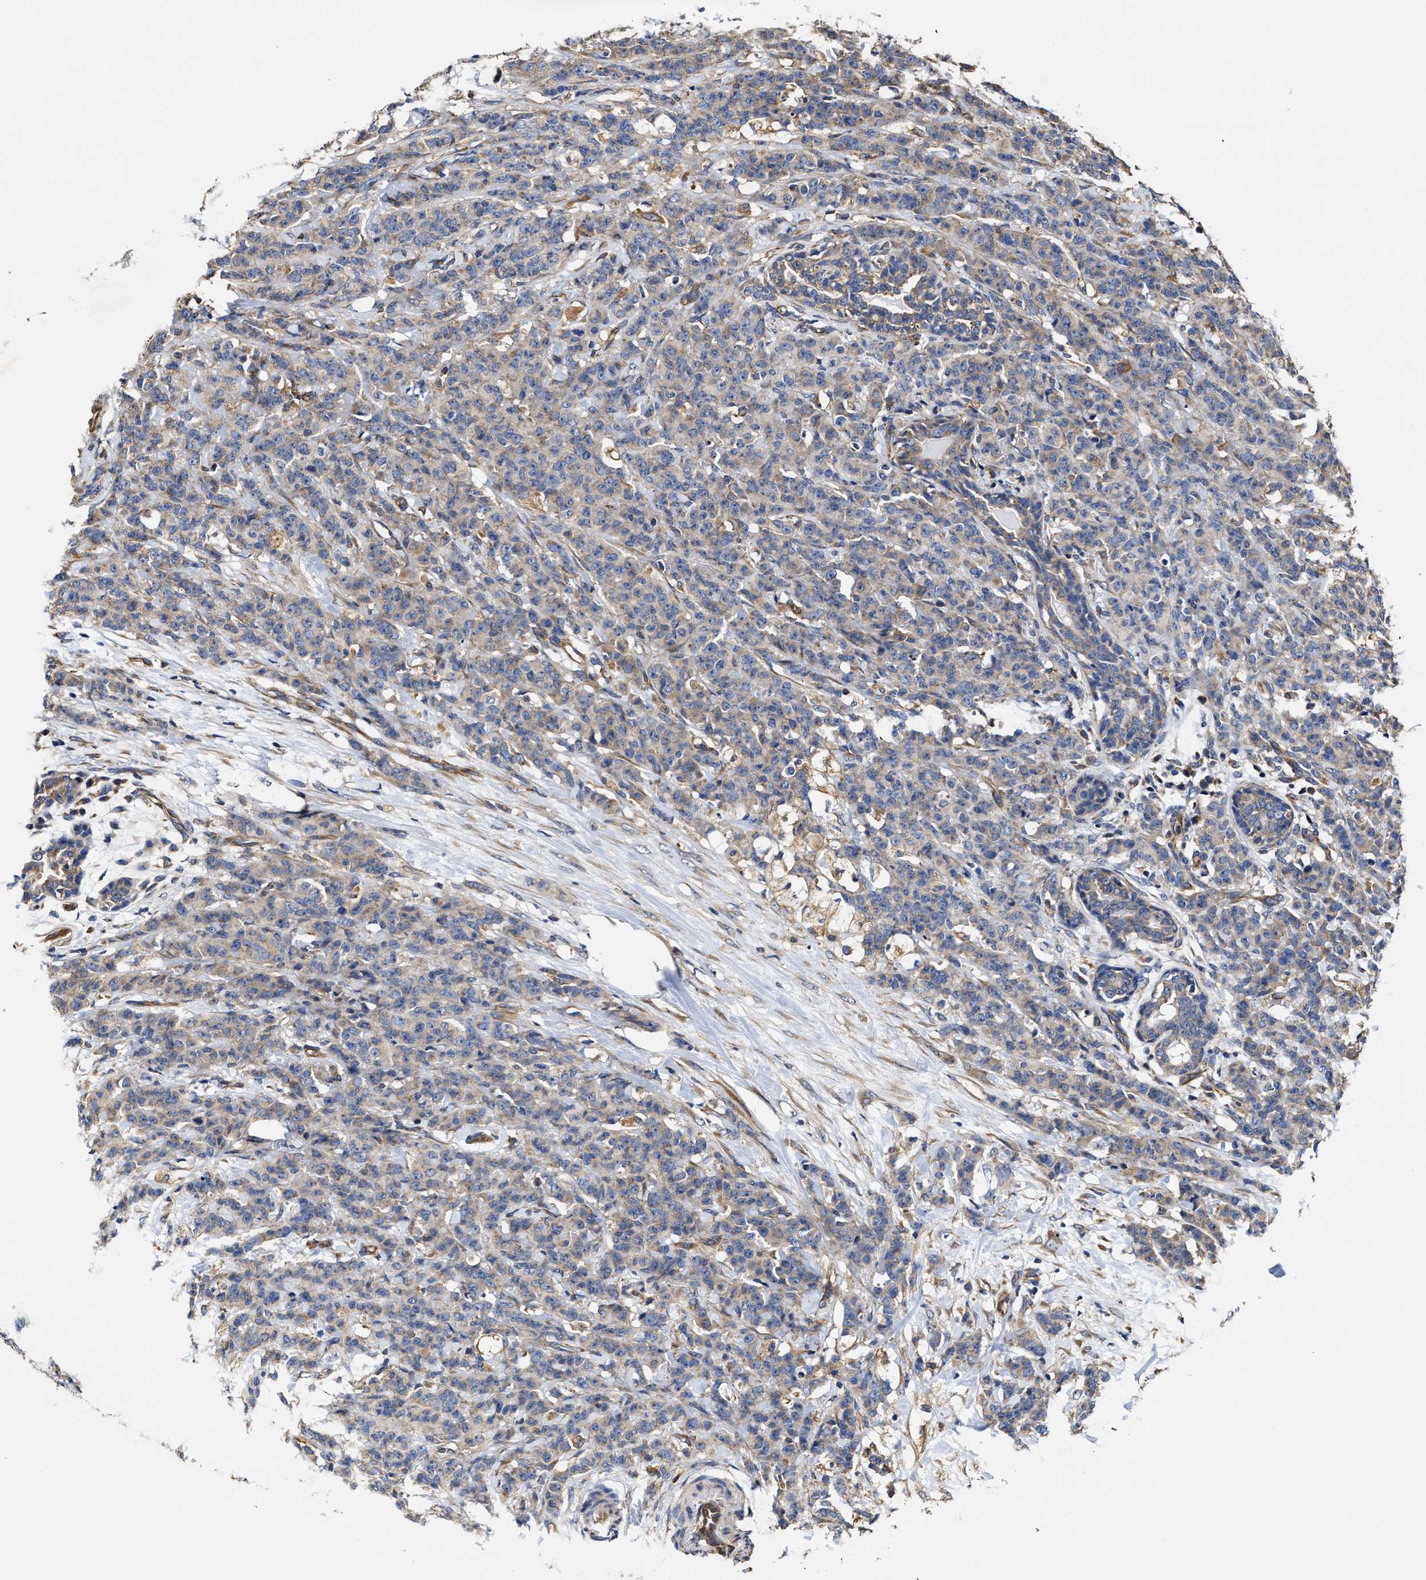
{"staining": {"intensity": "weak", "quantity": "<25%", "location": "cytoplasmic/membranous"}, "tissue": "breast cancer", "cell_type": "Tumor cells", "image_type": "cancer", "snomed": [{"axis": "morphology", "description": "Normal tissue, NOS"}, {"axis": "morphology", "description": "Duct carcinoma"}, {"axis": "topography", "description": "Breast"}], "caption": "Breast invasive ductal carcinoma was stained to show a protein in brown. There is no significant positivity in tumor cells.", "gene": "TRAF6", "patient": {"sex": "female", "age": 40}}